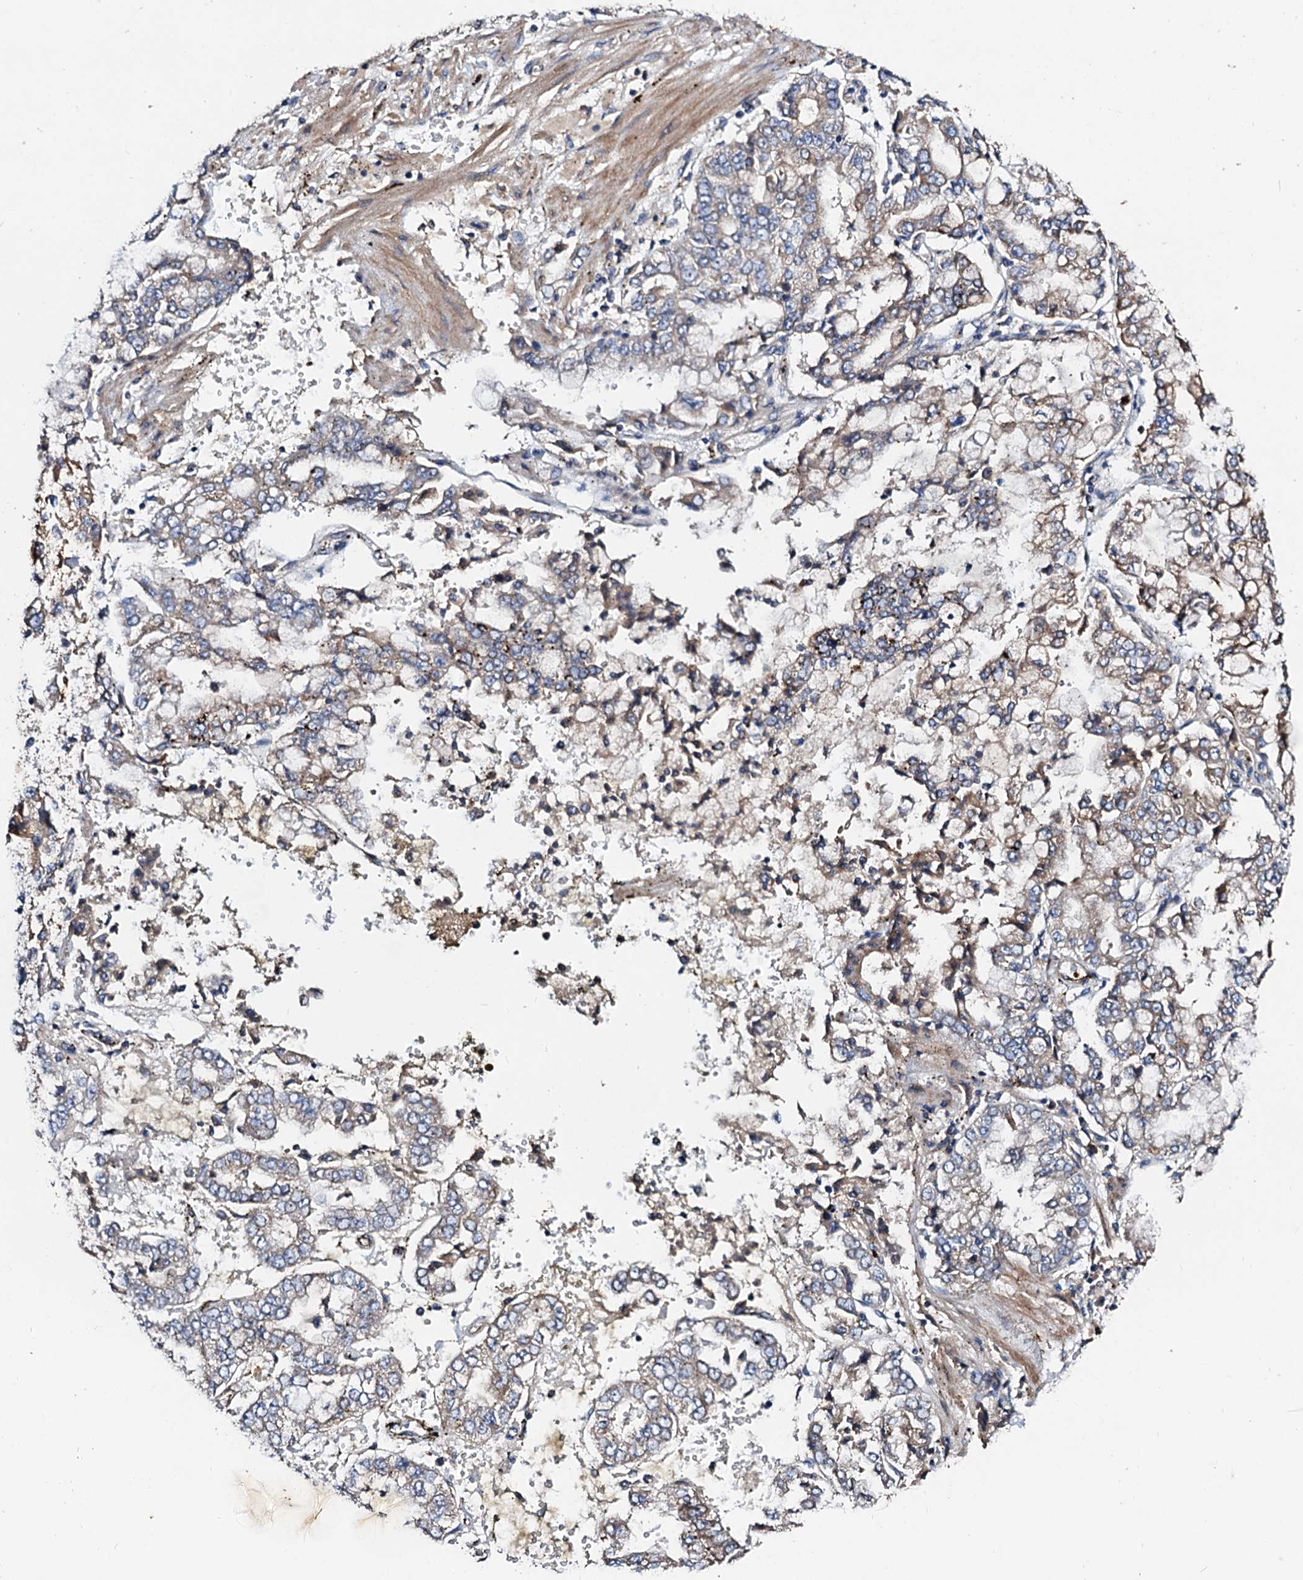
{"staining": {"intensity": "weak", "quantity": "<25%", "location": "cytoplasmic/membranous"}, "tissue": "stomach cancer", "cell_type": "Tumor cells", "image_type": "cancer", "snomed": [{"axis": "morphology", "description": "Adenocarcinoma, NOS"}, {"axis": "topography", "description": "Stomach"}], "caption": "The micrograph exhibits no staining of tumor cells in stomach adenocarcinoma.", "gene": "FIBIN", "patient": {"sex": "male", "age": 76}}